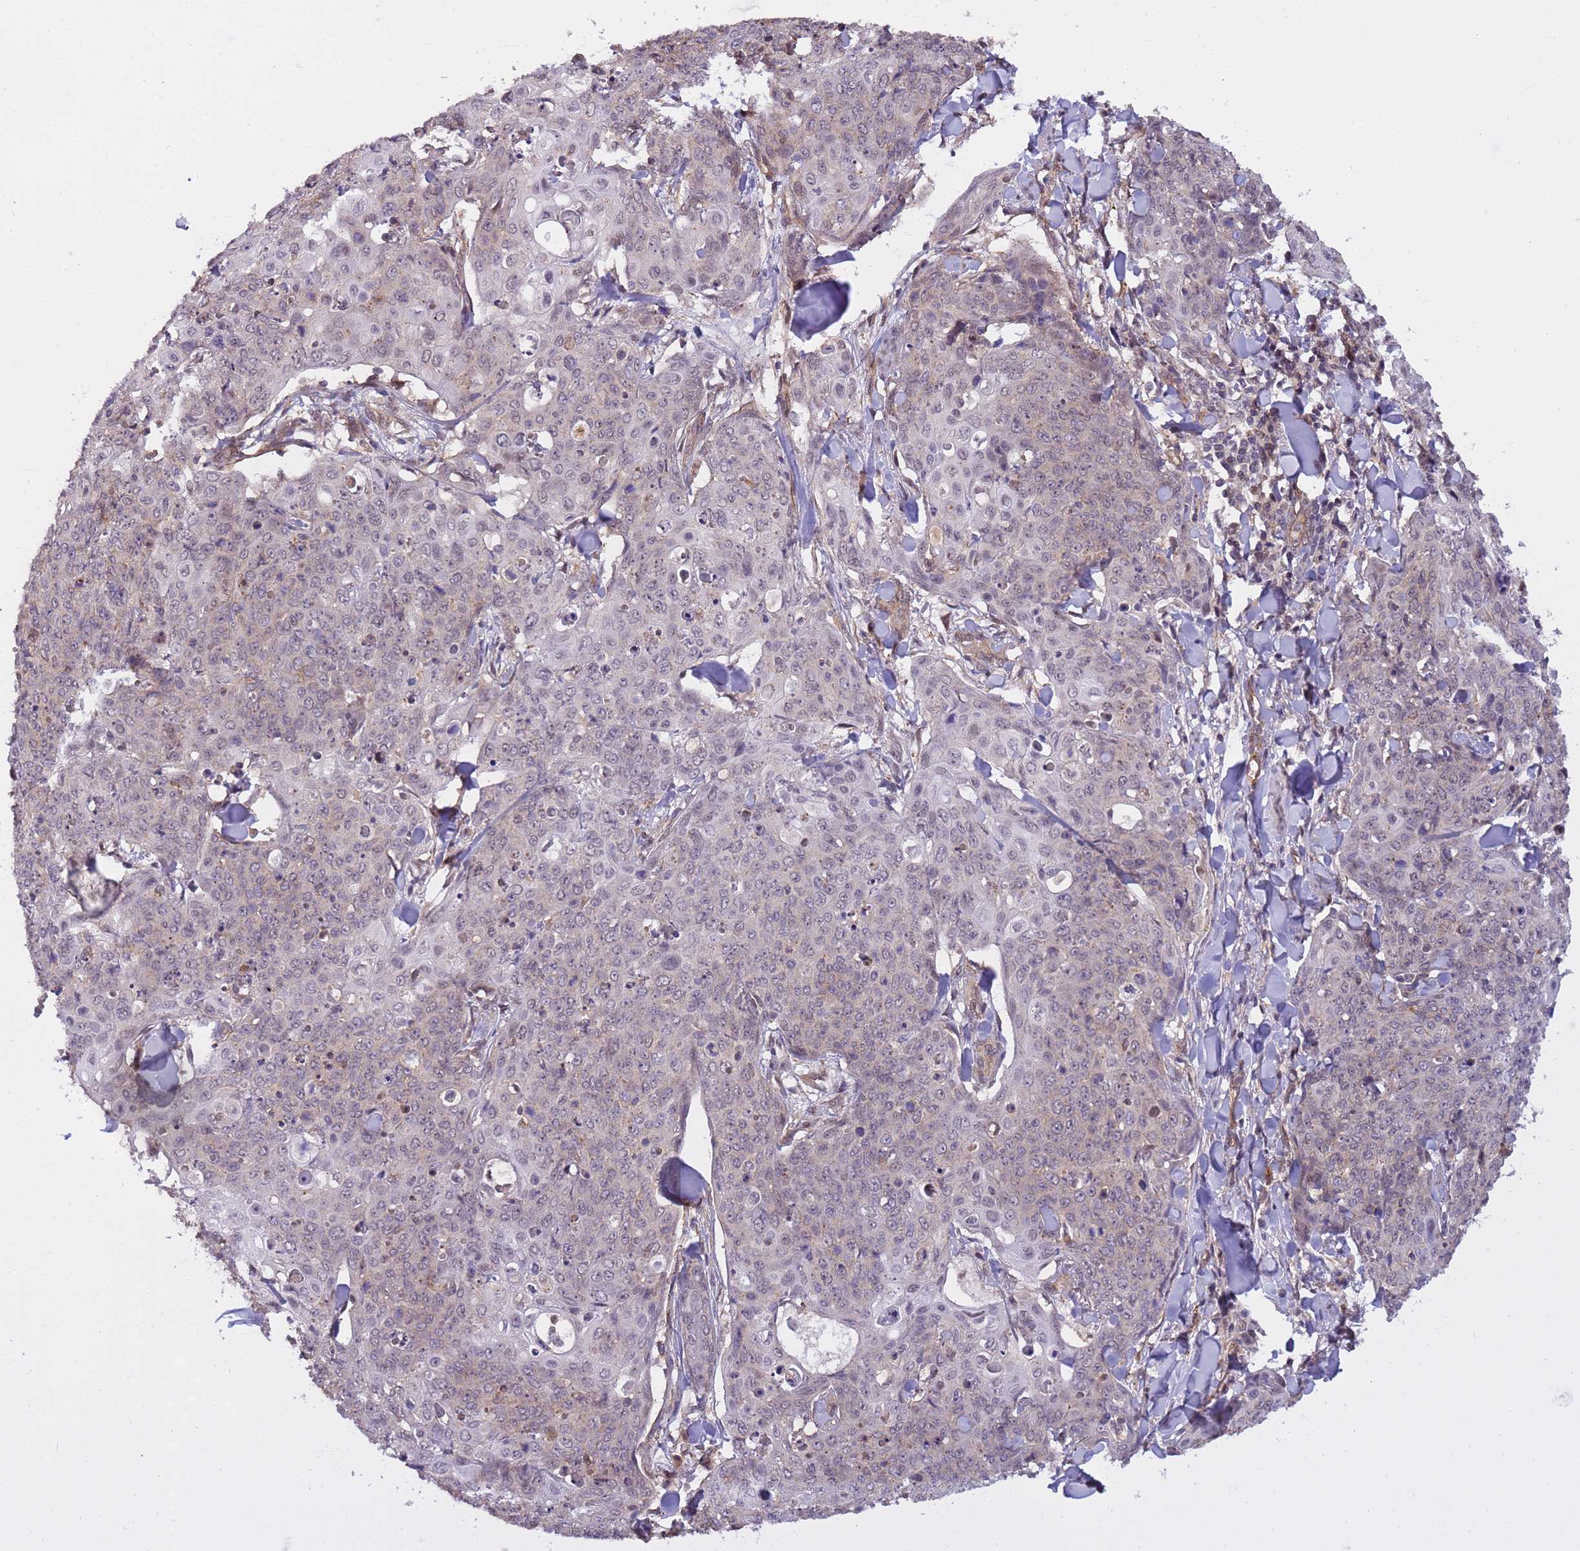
{"staining": {"intensity": "negative", "quantity": "none", "location": "none"}, "tissue": "skin cancer", "cell_type": "Tumor cells", "image_type": "cancer", "snomed": [{"axis": "morphology", "description": "Squamous cell carcinoma, NOS"}, {"axis": "topography", "description": "Skin"}, {"axis": "topography", "description": "Vulva"}], "caption": "High power microscopy micrograph of an immunohistochemistry image of squamous cell carcinoma (skin), revealing no significant positivity in tumor cells.", "gene": "EMC2", "patient": {"sex": "female", "age": 85}}